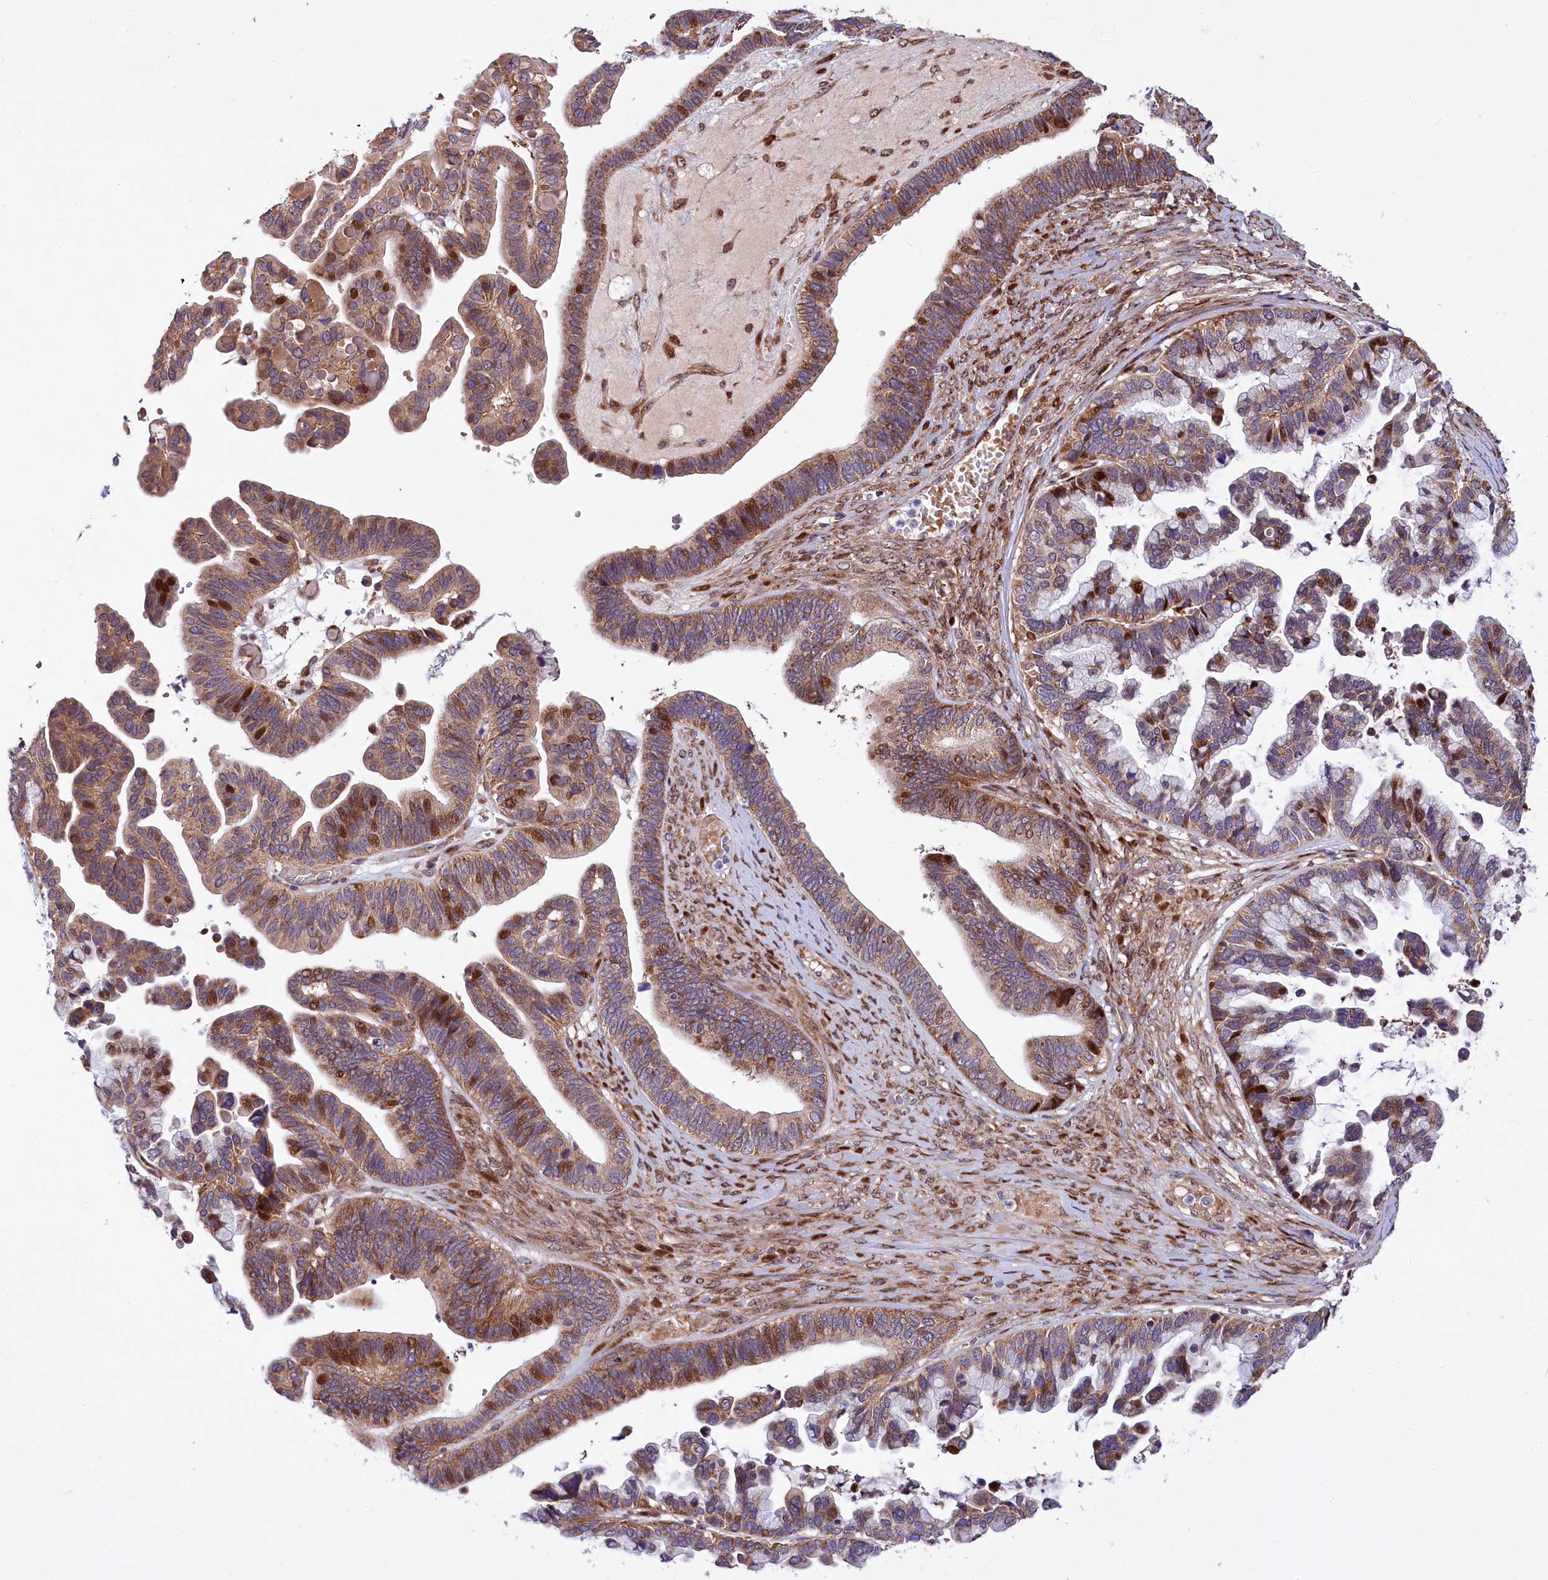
{"staining": {"intensity": "strong", "quantity": "25%-75%", "location": "cytoplasmic/membranous,nuclear"}, "tissue": "ovarian cancer", "cell_type": "Tumor cells", "image_type": "cancer", "snomed": [{"axis": "morphology", "description": "Cystadenocarcinoma, serous, NOS"}, {"axis": "topography", "description": "Ovary"}], "caption": "Protein staining displays strong cytoplasmic/membranous and nuclear expression in about 25%-75% of tumor cells in serous cystadenocarcinoma (ovarian). (Brightfield microscopy of DAB IHC at high magnification).", "gene": "PDZRN3", "patient": {"sex": "female", "age": 56}}